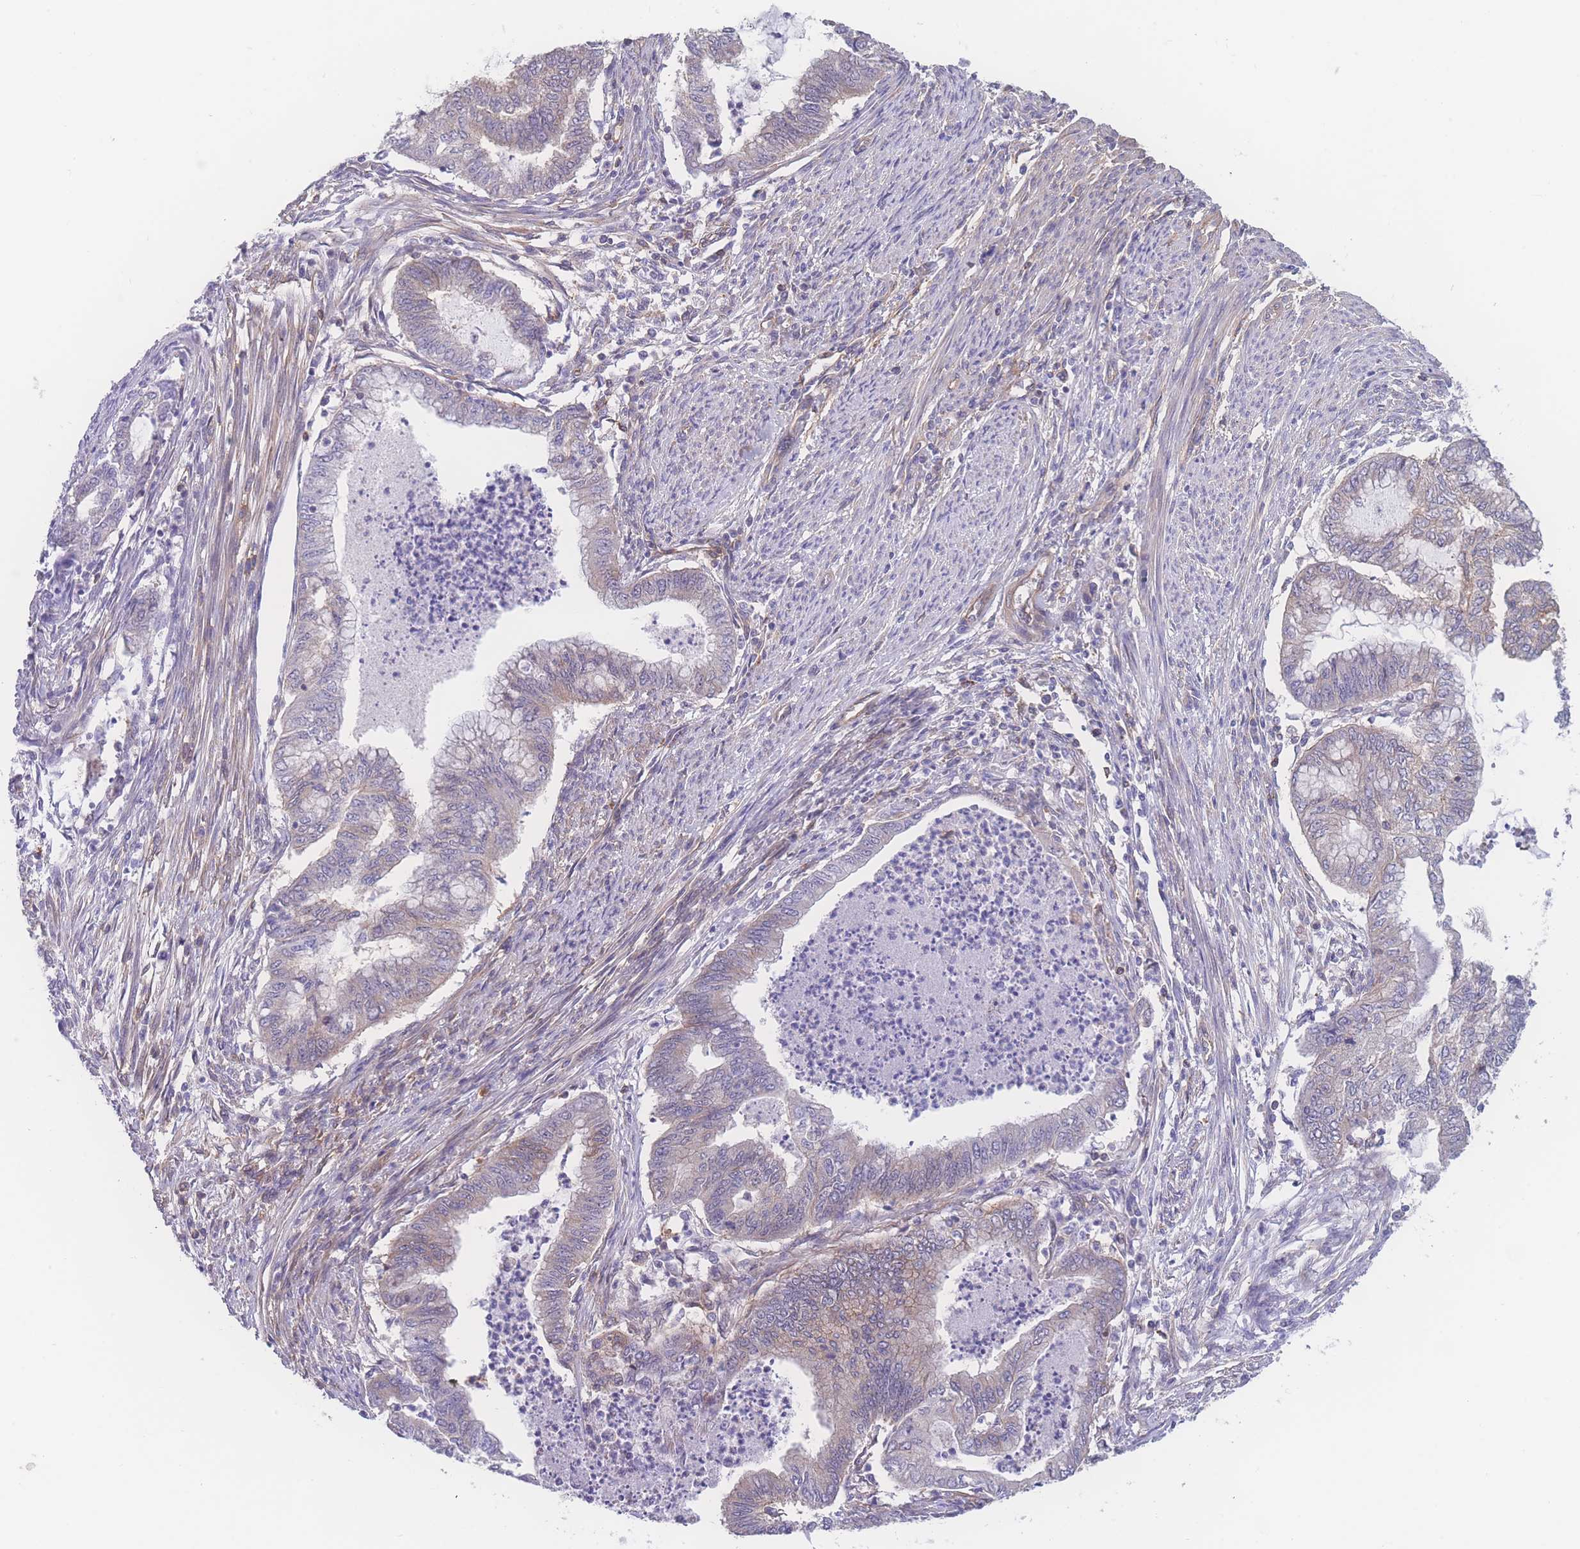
{"staining": {"intensity": "weak", "quantity": "25%-75%", "location": "cytoplasmic/membranous"}, "tissue": "endometrial cancer", "cell_type": "Tumor cells", "image_type": "cancer", "snomed": [{"axis": "morphology", "description": "Adenocarcinoma, NOS"}, {"axis": "topography", "description": "Endometrium"}], "caption": "Immunohistochemical staining of endometrial cancer demonstrates weak cytoplasmic/membranous protein positivity in about 25%-75% of tumor cells.", "gene": "CFAP97", "patient": {"sex": "female", "age": 79}}